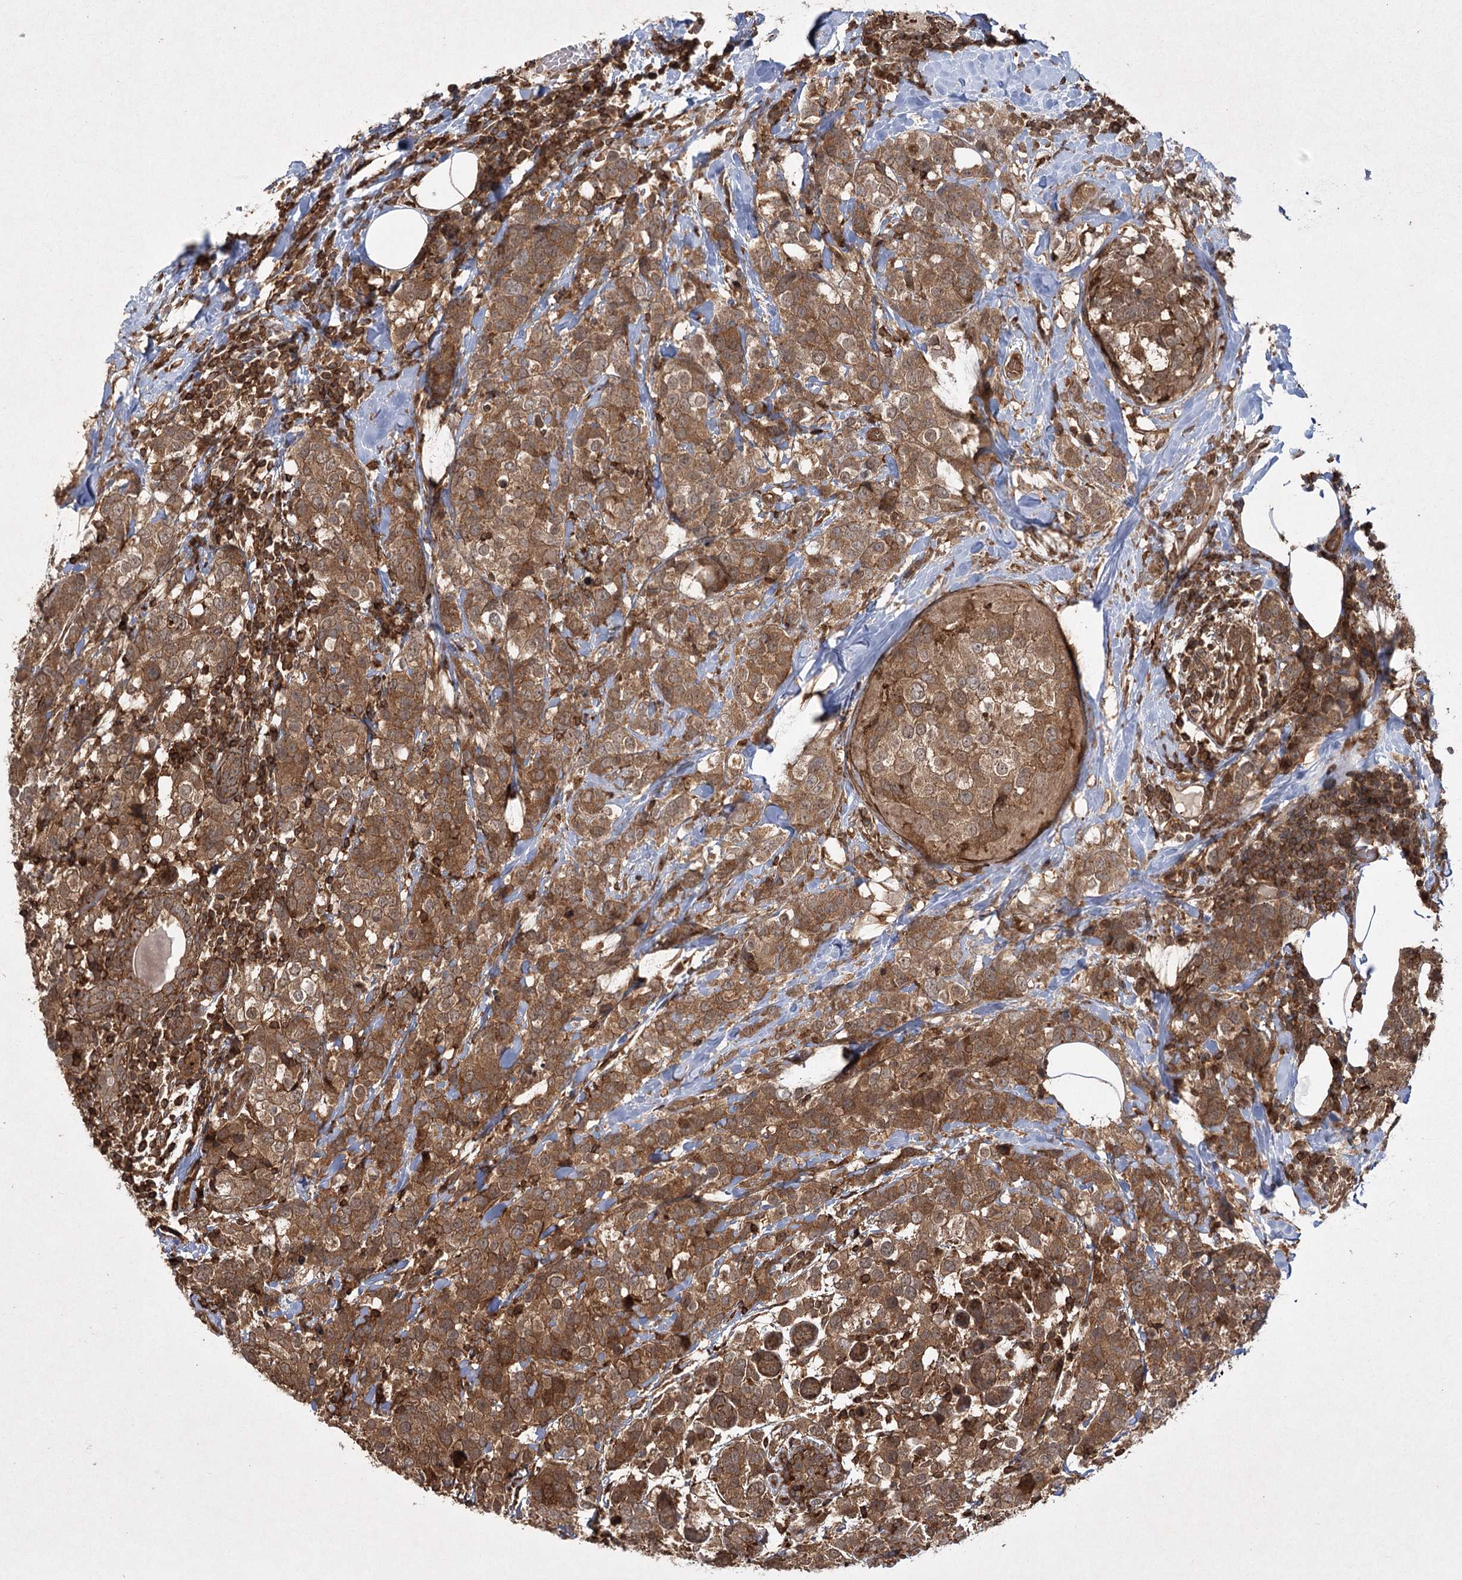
{"staining": {"intensity": "moderate", "quantity": ">75%", "location": "cytoplasmic/membranous"}, "tissue": "breast cancer", "cell_type": "Tumor cells", "image_type": "cancer", "snomed": [{"axis": "morphology", "description": "Lobular carcinoma"}, {"axis": "topography", "description": "Breast"}], "caption": "Immunohistochemical staining of human breast lobular carcinoma shows medium levels of moderate cytoplasmic/membranous positivity in approximately >75% of tumor cells. The staining was performed using DAB (3,3'-diaminobenzidine) to visualize the protein expression in brown, while the nuclei were stained in blue with hematoxylin (Magnification: 20x).", "gene": "MDFIC", "patient": {"sex": "female", "age": 59}}